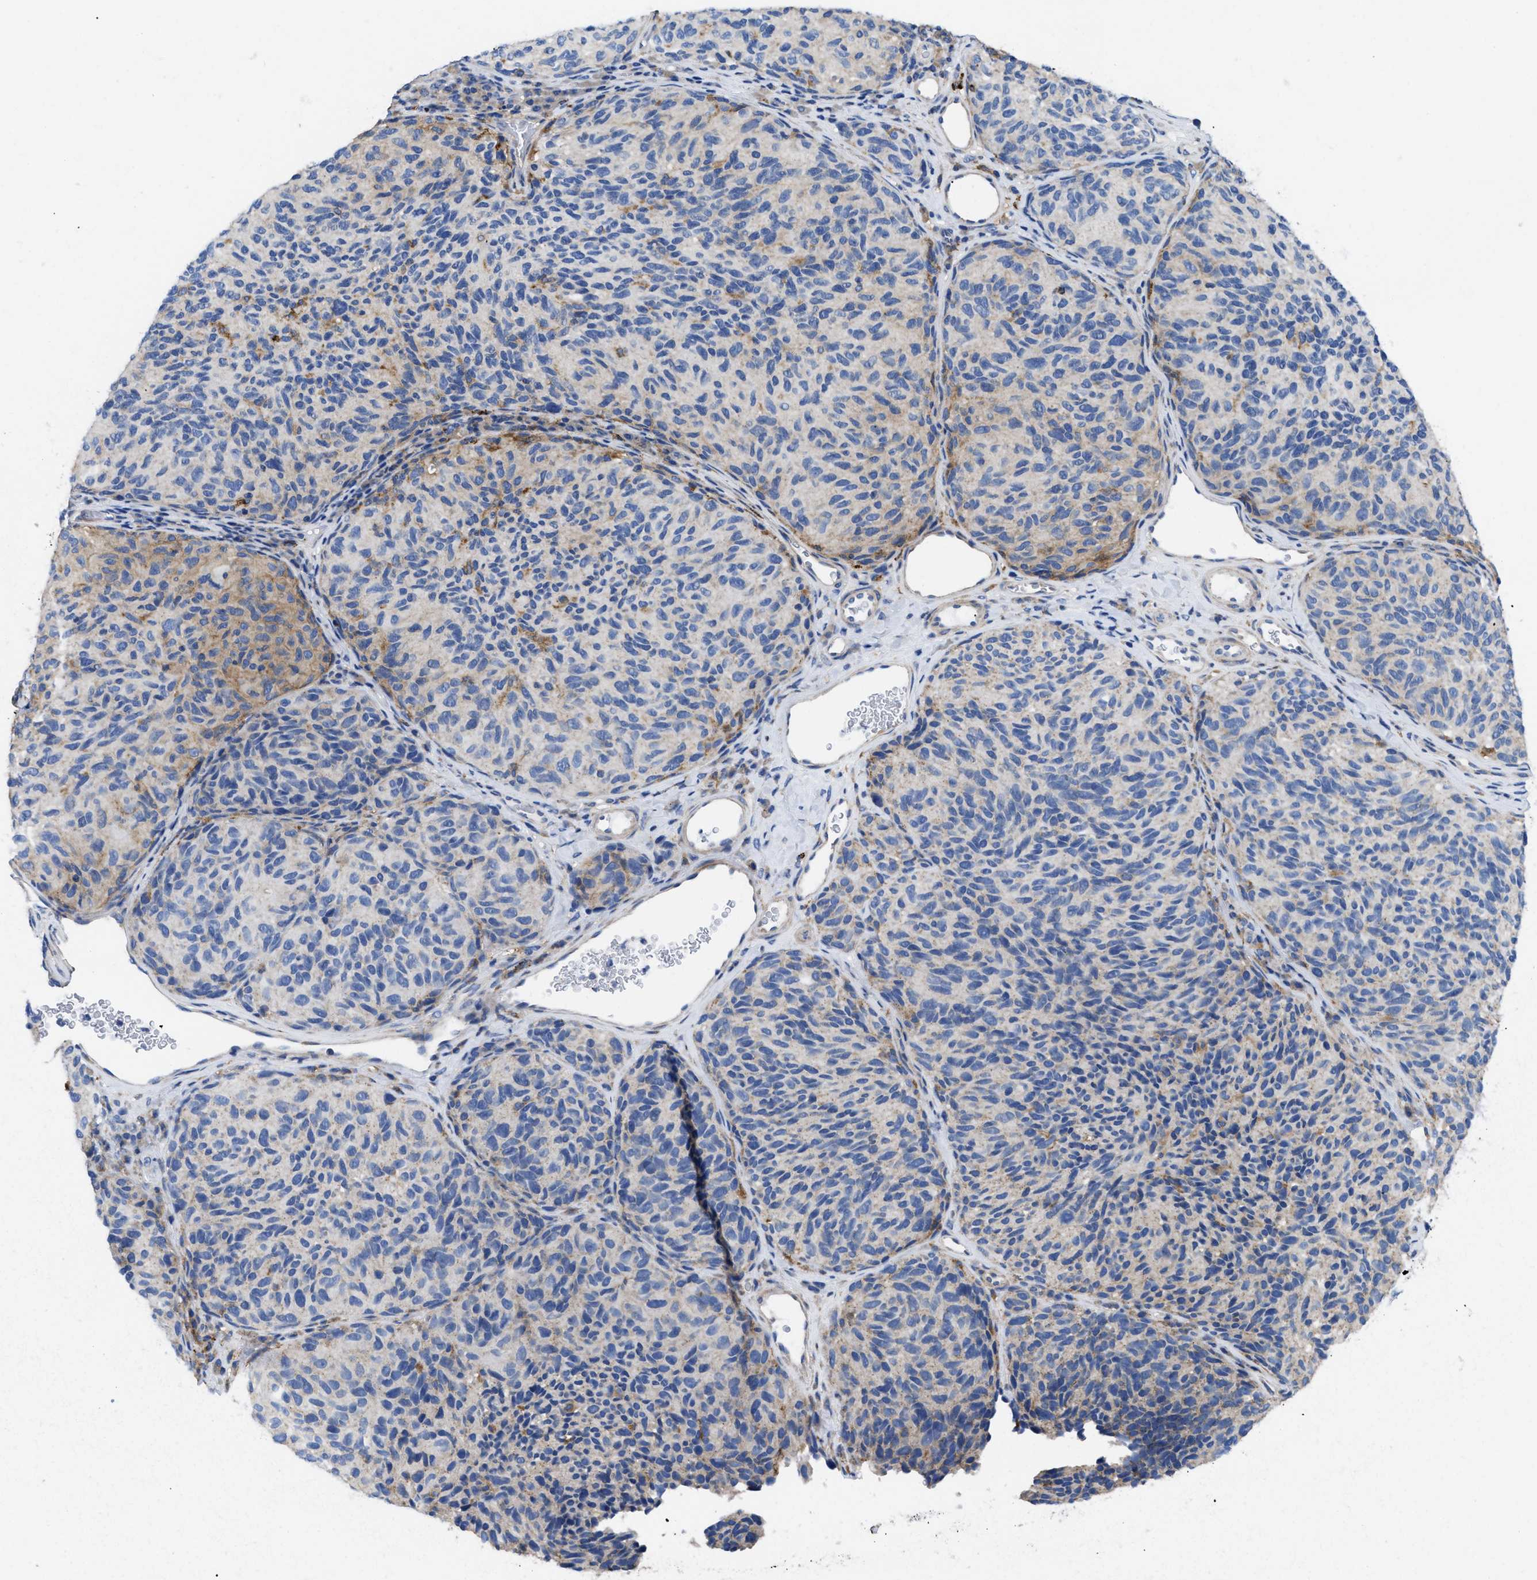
{"staining": {"intensity": "weak", "quantity": "<25%", "location": "cytoplasmic/membranous"}, "tissue": "melanoma", "cell_type": "Tumor cells", "image_type": "cancer", "snomed": [{"axis": "morphology", "description": "Malignant melanoma, NOS"}, {"axis": "topography", "description": "Skin"}], "caption": "Immunohistochemistry (IHC) micrograph of human malignant melanoma stained for a protein (brown), which demonstrates no positivity in tumor cells.", "gene": "HLA-DPA1", "patient": {"sex": "female", "age": 73}}